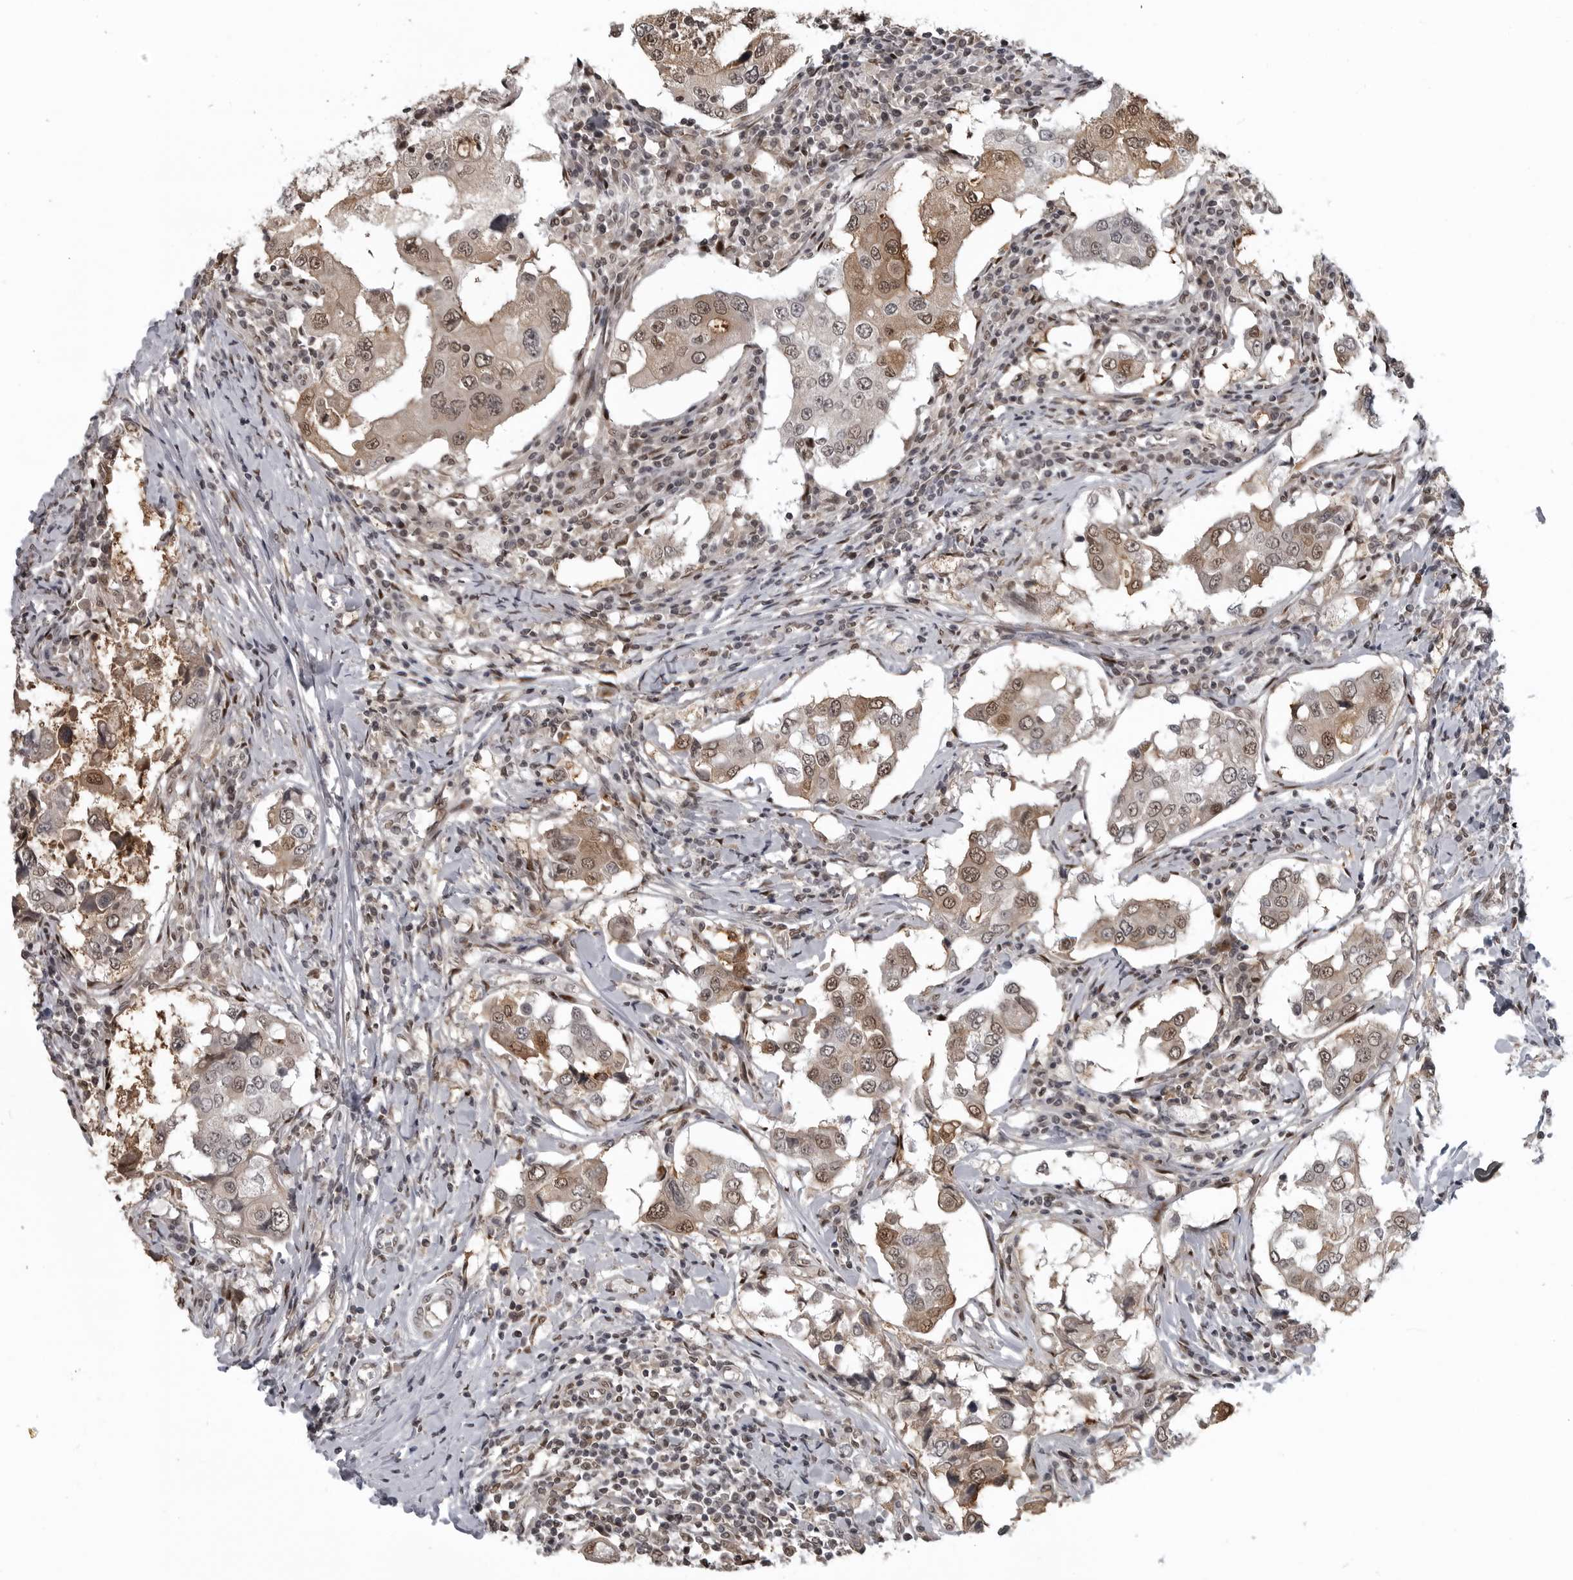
{"staining": {"intensity": "moderate", "quantity": ">75%", "location": "nuclear"}, "tissue": "breast cancer", "cell_type": "Tumor cells", "image_type": "cancer", "snomed": [{"axis": "morphology", "description": "Duct carcinoma"}, {"axis": "topography", "description": "Breast"}], "caption": "A brown stain shows moderate nuclear staining of a protein in human infiltrating ductal carcinoma (breast) tumor cells.", "gene": "C8orf58", "patient": {"sex": "female", "age": 27}}